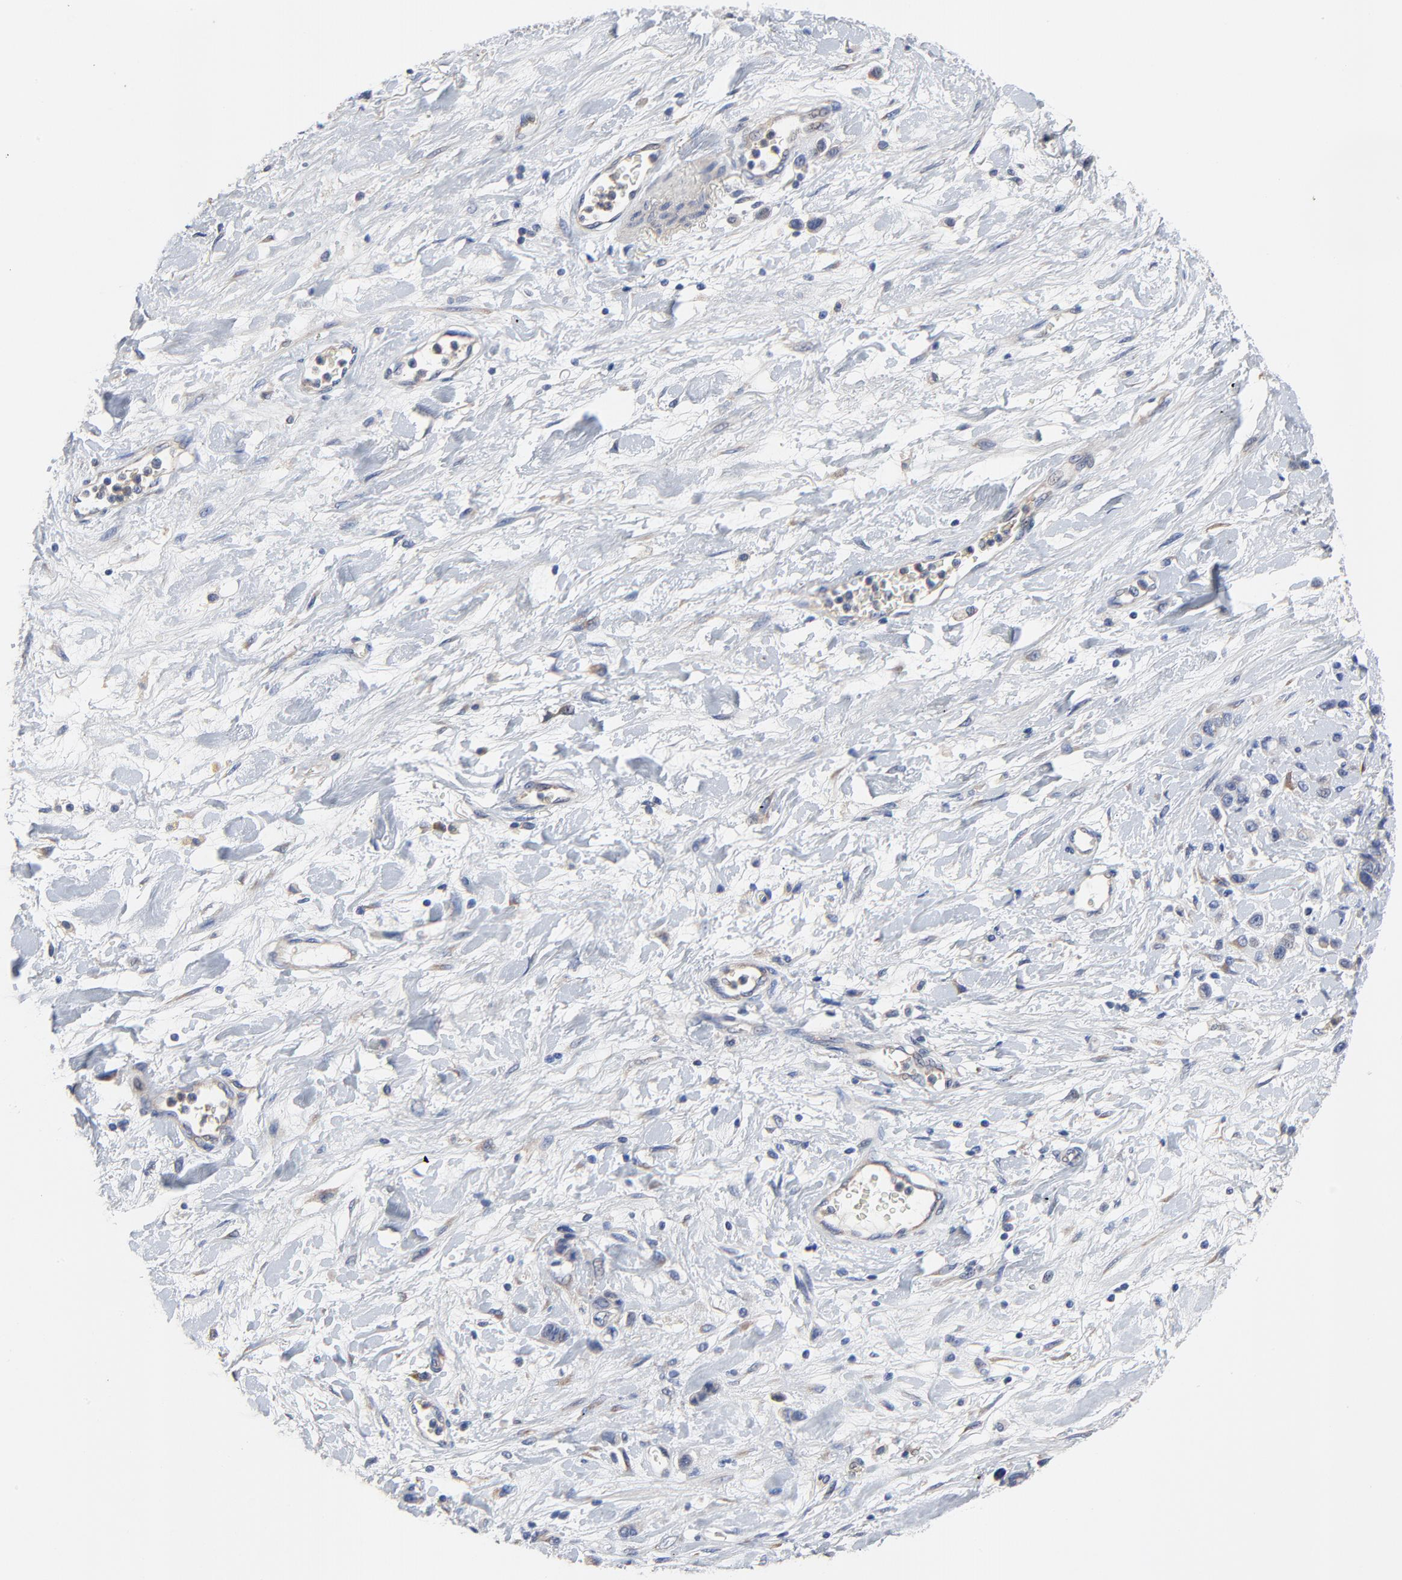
{"staining": {"intensity": "weak", "quantity": "<25%", "location": "cytoplasmic/membranous"}, "tissue": "stomach cancer", "cell_type": "Tumor cells", "image_type": "cancer", "snomed": [{"axis": "morphology", "description": "Normal tissue, NOS"}, {"axis": "morphology", "description": "Adenocarcinoma, NOS"}, {"axis": "morphology", "description": "Adenocarcinoma, High grade"}, {"axis": "topography", "description": "Stomach, upper"}, {"axis": "topography", "description": "Stomach"}], "caption": "Immunohistochemical staining of high-grade adenocarcinoma (stomach) reveals no significant positivity in tumor cells.", "gene": "VAV2", "patient": {"sex": "female", "age": 65}}